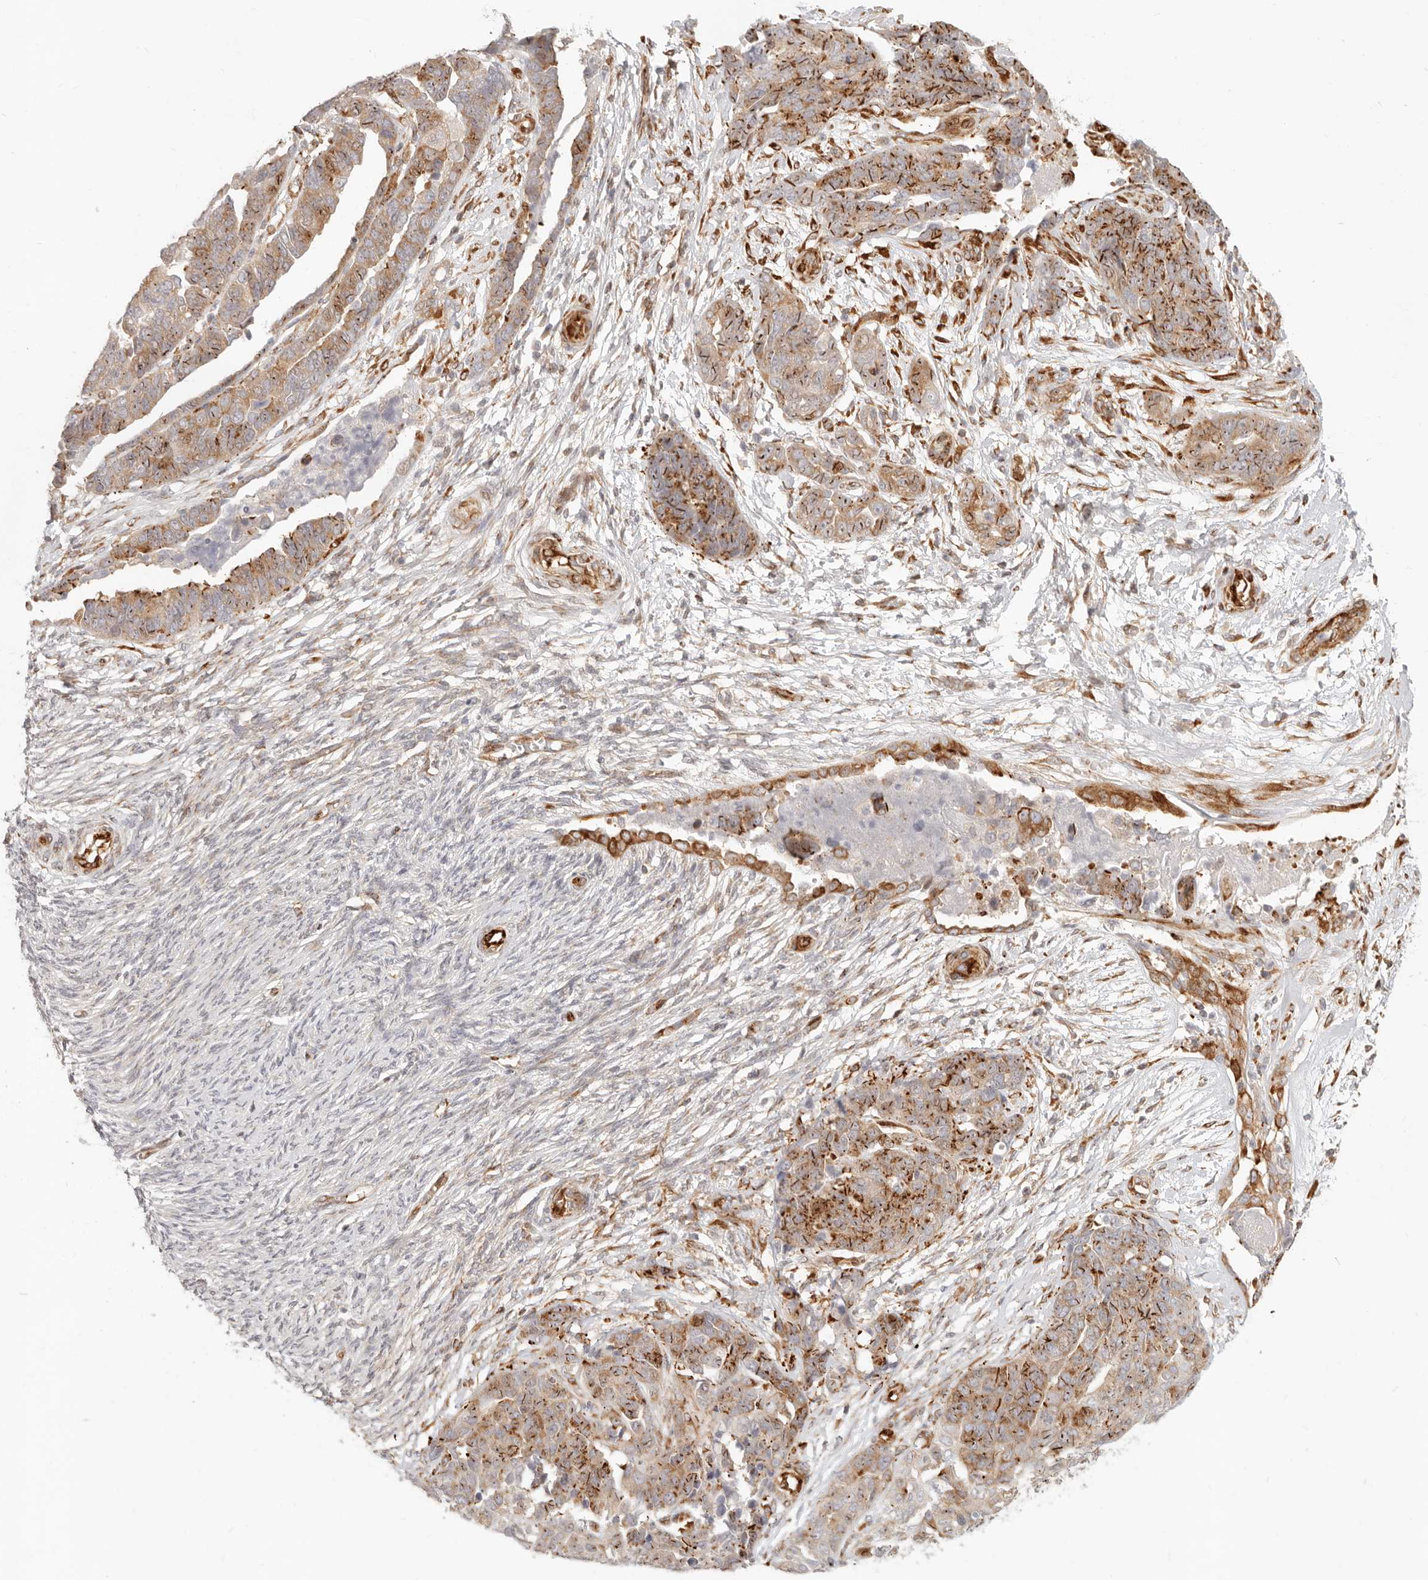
{"staining": {"intensity": "moderate", "quantity": ">75%", "location": "cytoplasmic/membranous,nuclear"}, "tissue": "ovarian cancer", "cell_type": "Tumor cells", "image_type": "cancer", "snomed": [{"axis": "morphology", "description": "Cystadenocarcinoma, serous, NOS"}, {"axis": "topography", "description": "Ovary"}], "caption": "Immunohistochemical staining of ovarian cancer (serous cystadenocarcinoma) demonstrates medium levels of moderate cytoplasmic/membranous and nuclear protein positivity in approximately >75% of tumor cells.", "gene": "SASS6", "patient": {"sex": "female", "age": 44}}